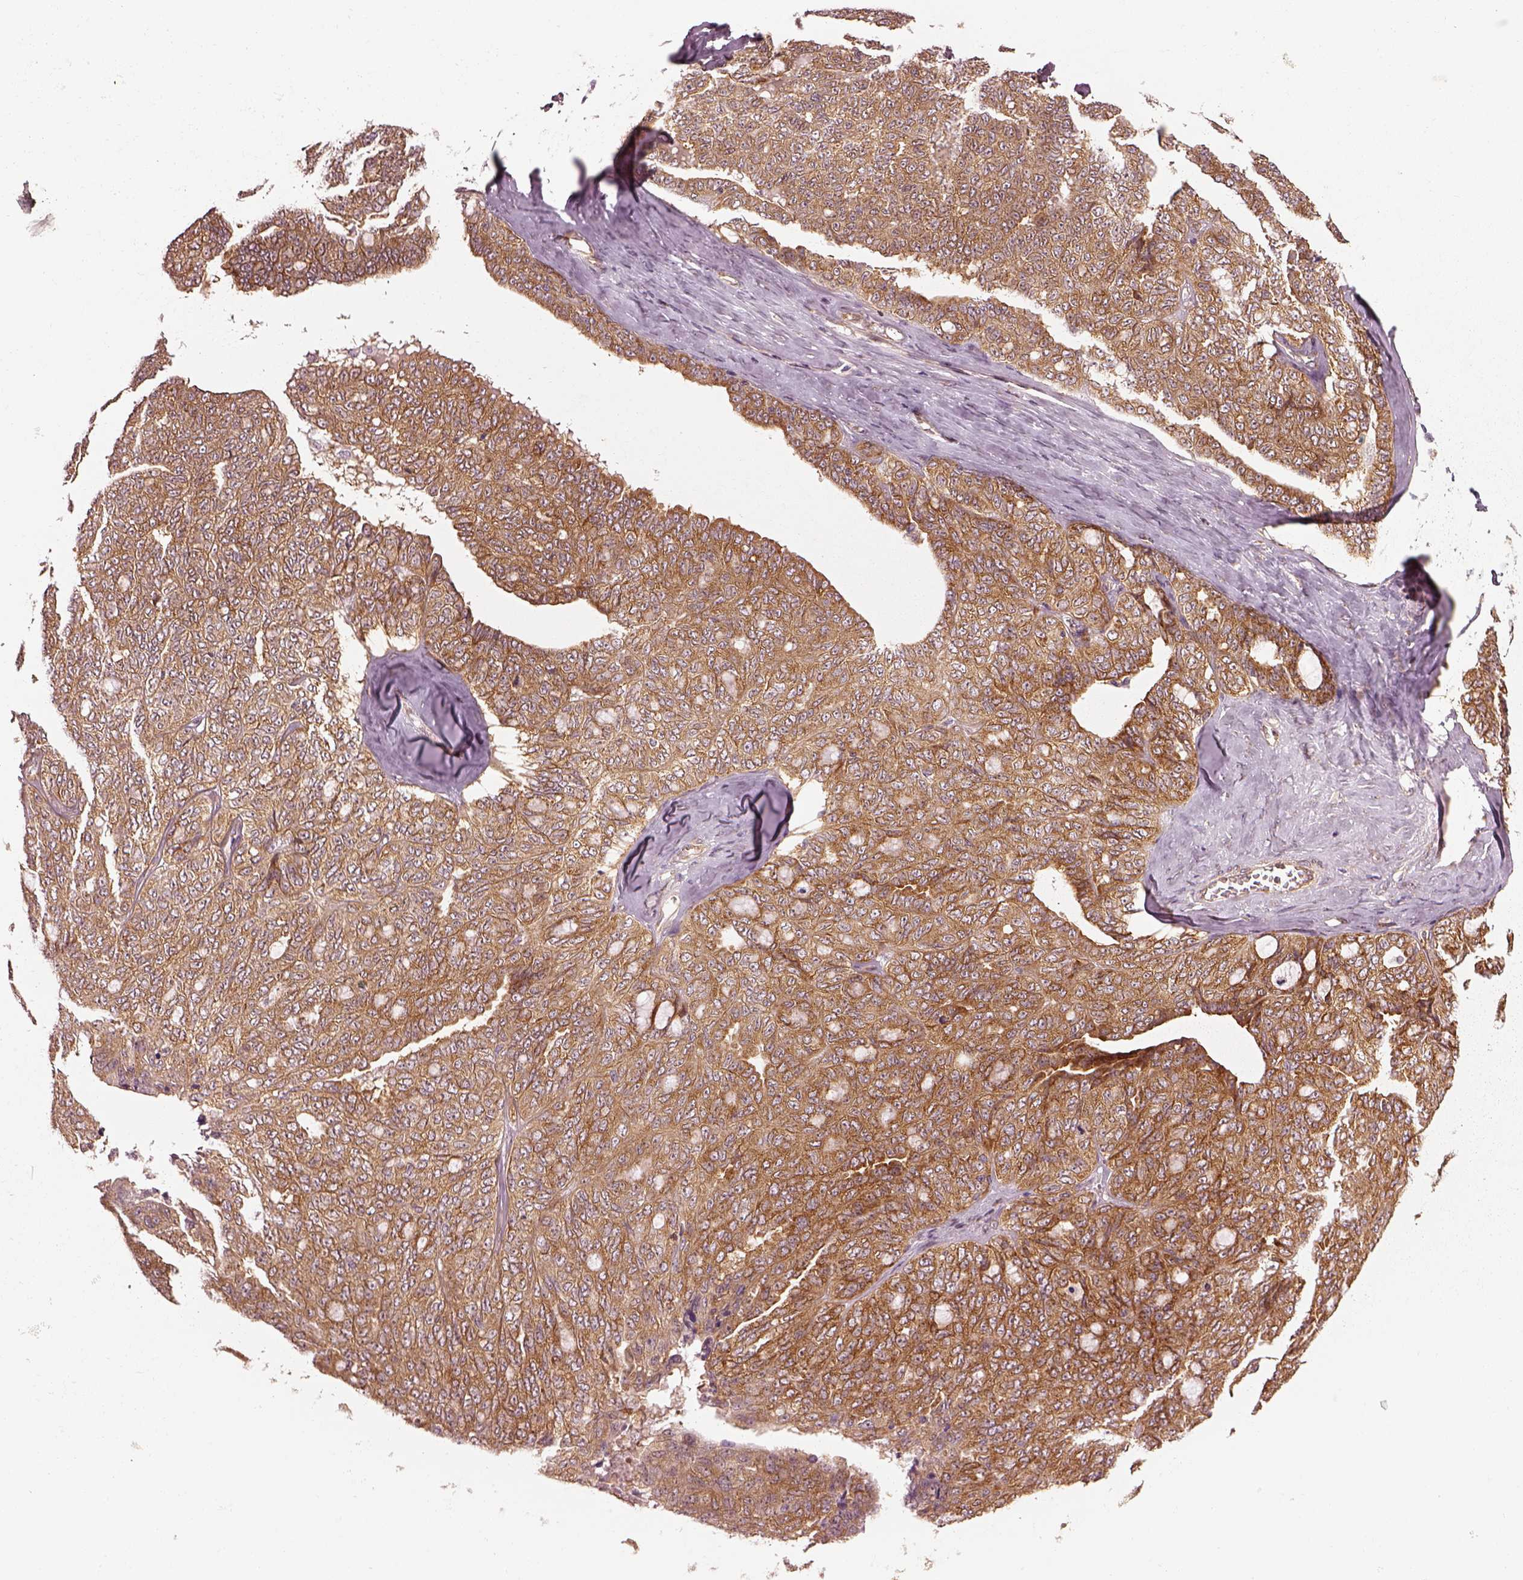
{"staining": {"intensity": "moderate", "quantity": "25%-75%", "location": "cytoplasmic/membranous"}, "tissue": "ovarian cancer", "cell_type": "Tumor cells", "image_type": "cancer", "snomed": [{"axis": "morphology", "description": "Cystadenocarcinoma, serous, NOS"}, {"axis": "topography", "description": "Ovary"}], "caption": "Brown immunohistochemical staining in human serous cystadenocarcinoma (ovarian) displays moderate cytoplasmic/membranous expression in approximately 25%-75% of tumor cells. The staining was performed using DAB (3,3'-diaminobenzidine), with brown indicating positive protein expression. Nuclei are stained blue with hematoxylin.", "gene": "LSM14A", "patient": {"sex": "female", "age": 71}}